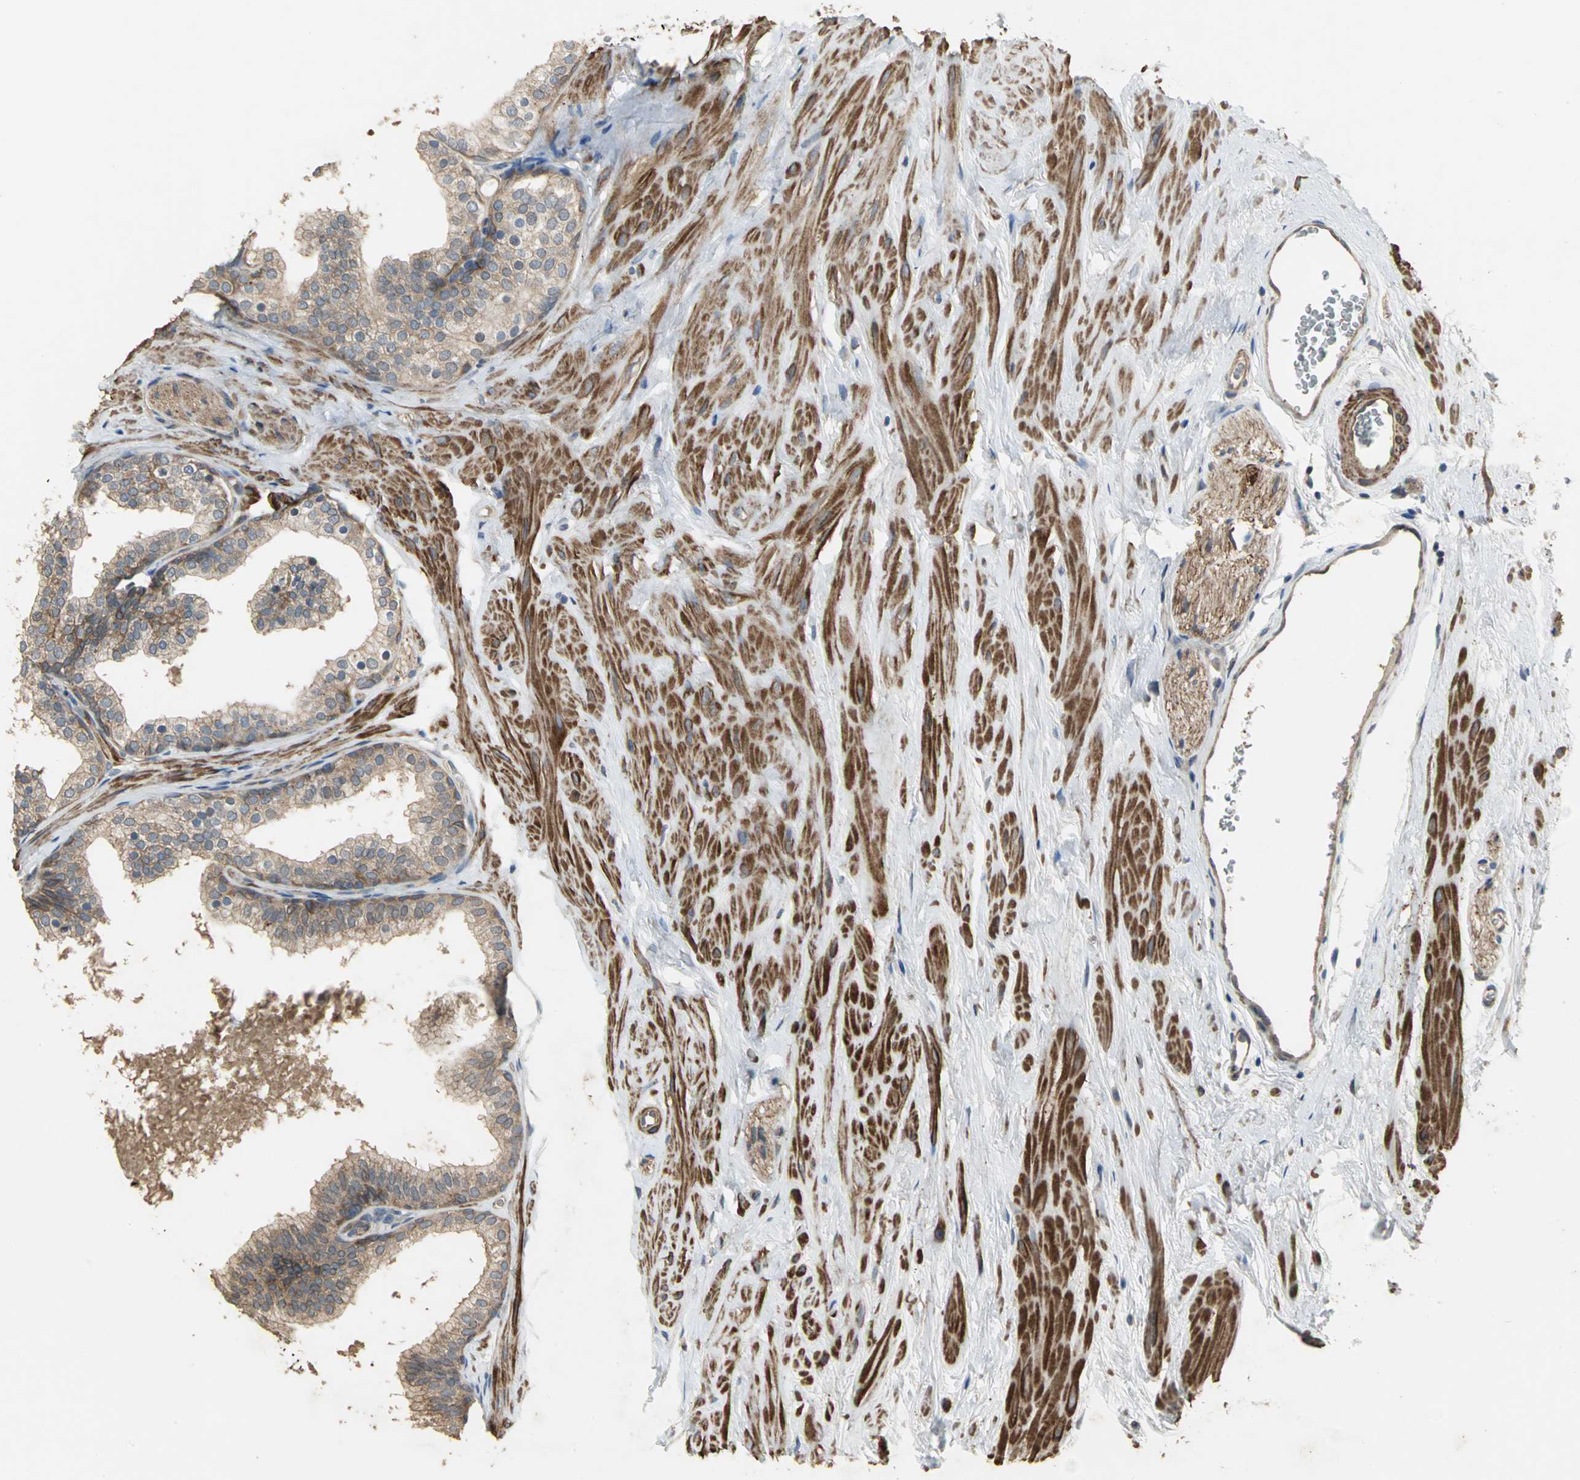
{"staining": {"intensity": "weak", "quantity": ">75%", "location": "cytoplasmic/membranous"}, "tissue": "prostate", "cell_type": "Glandular cells", "image_type": "normal", "snomed": [{"axis": "morphology", "description": "Normal tissue, NOS"}, {"axis": "topography", "description": "Prostate"}], "caption": "Prostate stained with a brown dye reveals weak cytoplasmic/membranous positive positivity in approximately >75% of glandular cells.", "gene": "MET", "patient": {"sex": "male", "age": 60}}